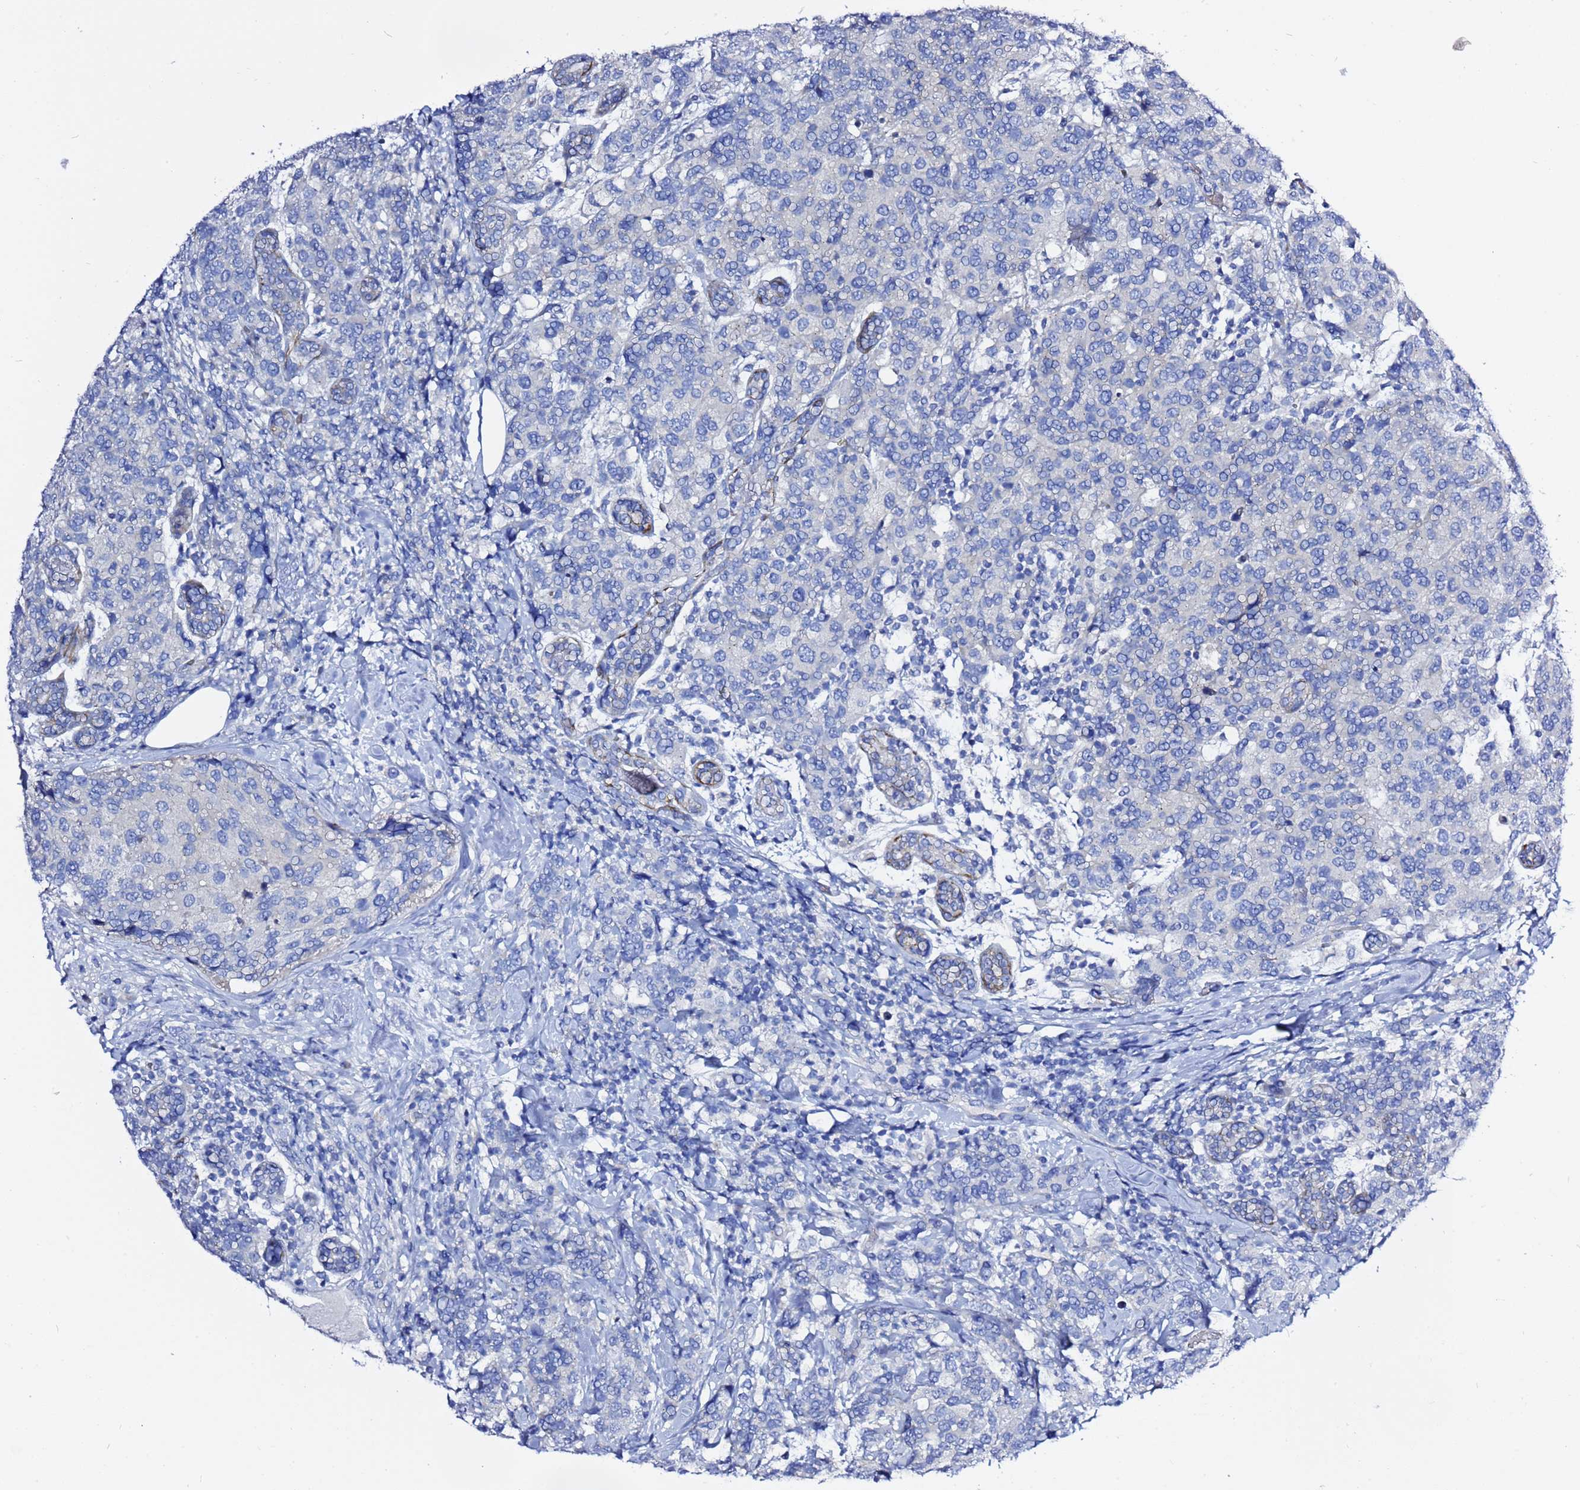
{"staining": {"intensity": "negative", "quantity": "none", "location": "none"}, "tissue": "breast cancer", "cell_type": "Tumor cells", "image_type": "cancer", "snomed": [{"axis": "morphology", "description": "Lobular carcinoma"}, {"axis": "topography", "description": "Breast"}], "caption": "Protein analysis of breast cancer exhibits no significant expression in tumor cells.", "gene": "USP18", "patient": {"sex": "female", "age": 59}}